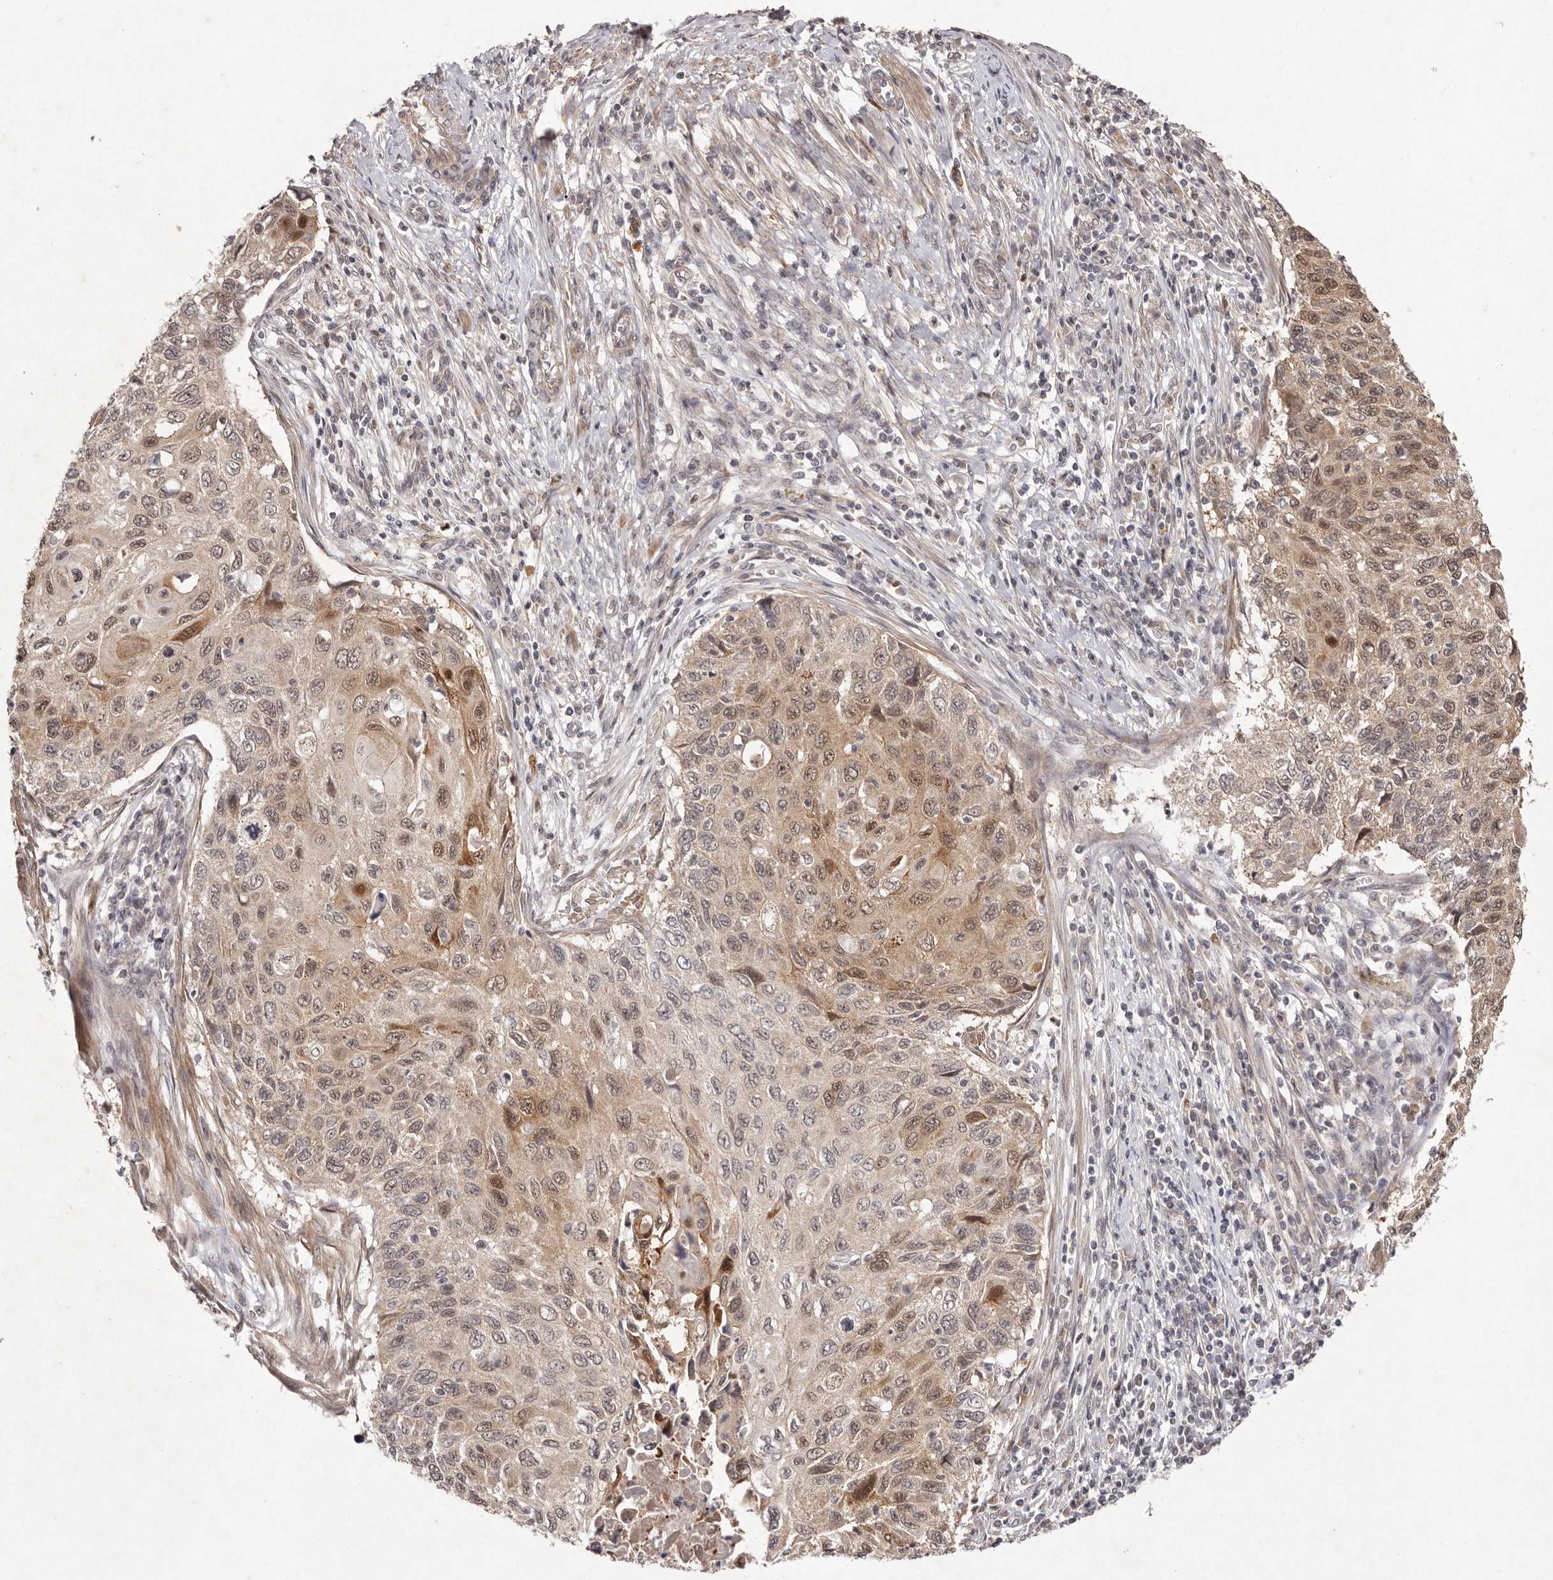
{"staining": {"intensity": "moderate", "quantity": ">75%", "location": "cytoplasmic/membranous,nuclear"}, "tissue": "cervical cancer", "cell_type": "Tumor cells", "image_type": "cancer", "snomed": [{"axis": "morphology", "description": "Squamous cell carcinoma, NOS"}, {"axis": "topography", "description": "Cervix"}], "caption": "Protein analysis of cervical cancer (squamous cell carcinoma) tissue demonstrates moderate cytoplasmic/membranous and nuclear expression in approximately >75% of tumor cells.", "gene": "BUD31", "patient": {"sex": "female", "age": 70}}